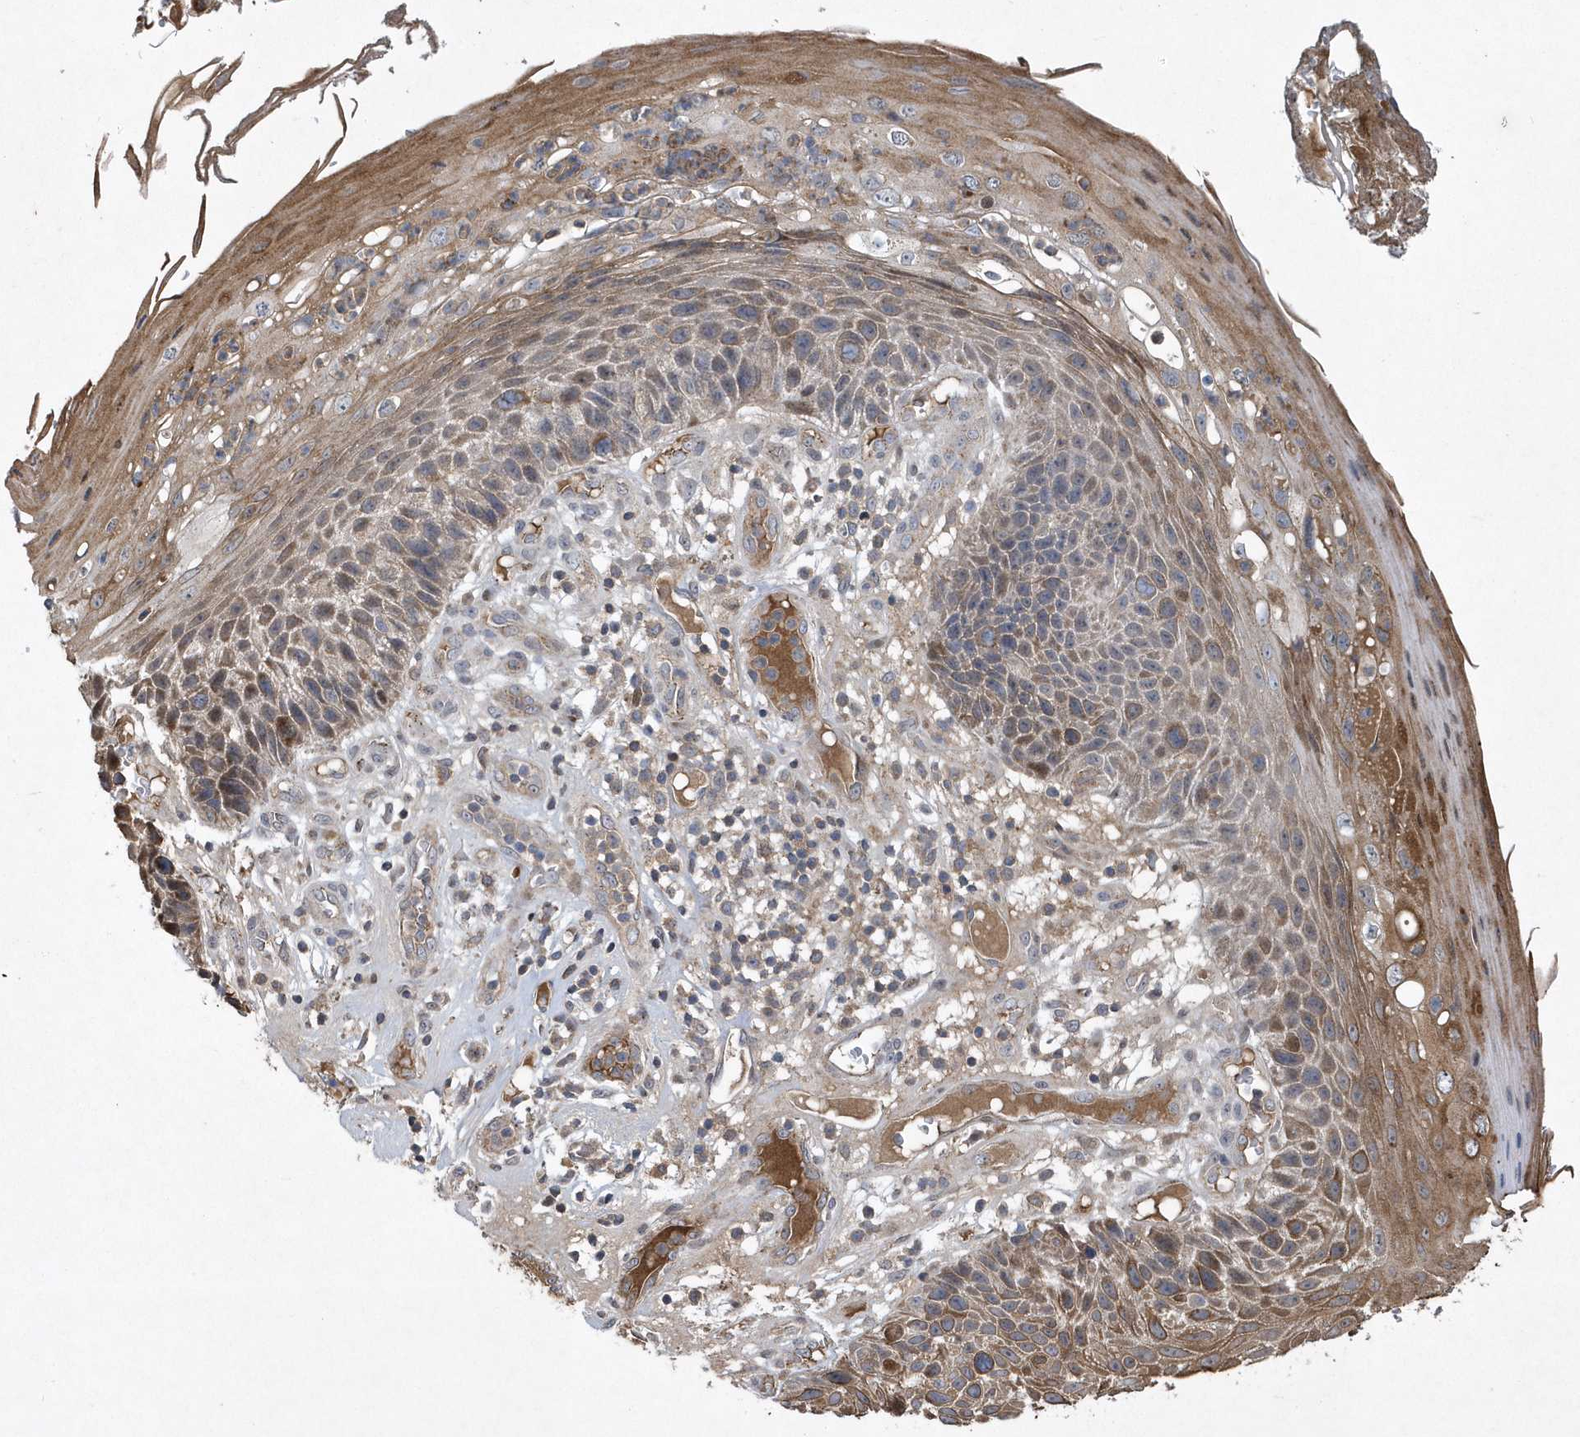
{"staining": {"intensity": "moderate", "quantity": ">75%", "location": "cytoplasmic/membranous"}, "tissue": "skin cancer", "cell_type": "Tumor cells", "image_type": "cancer", "snomed": [{"axis": "morphology", "description": "Squamous cell carcinoma, NOS"}, {"axis": "topography", "description": "Skin"}], "caption": "Immunohistochemistry (IHC) micrograph of human skin cancer stained for a protein (brown), which demonstrates medium levels of moderate cytoplasmic/membranous staining in approximately >75% of tumor cells.", "gene": "N4BP2", "patient": {"sex": "female", "age": 88}}